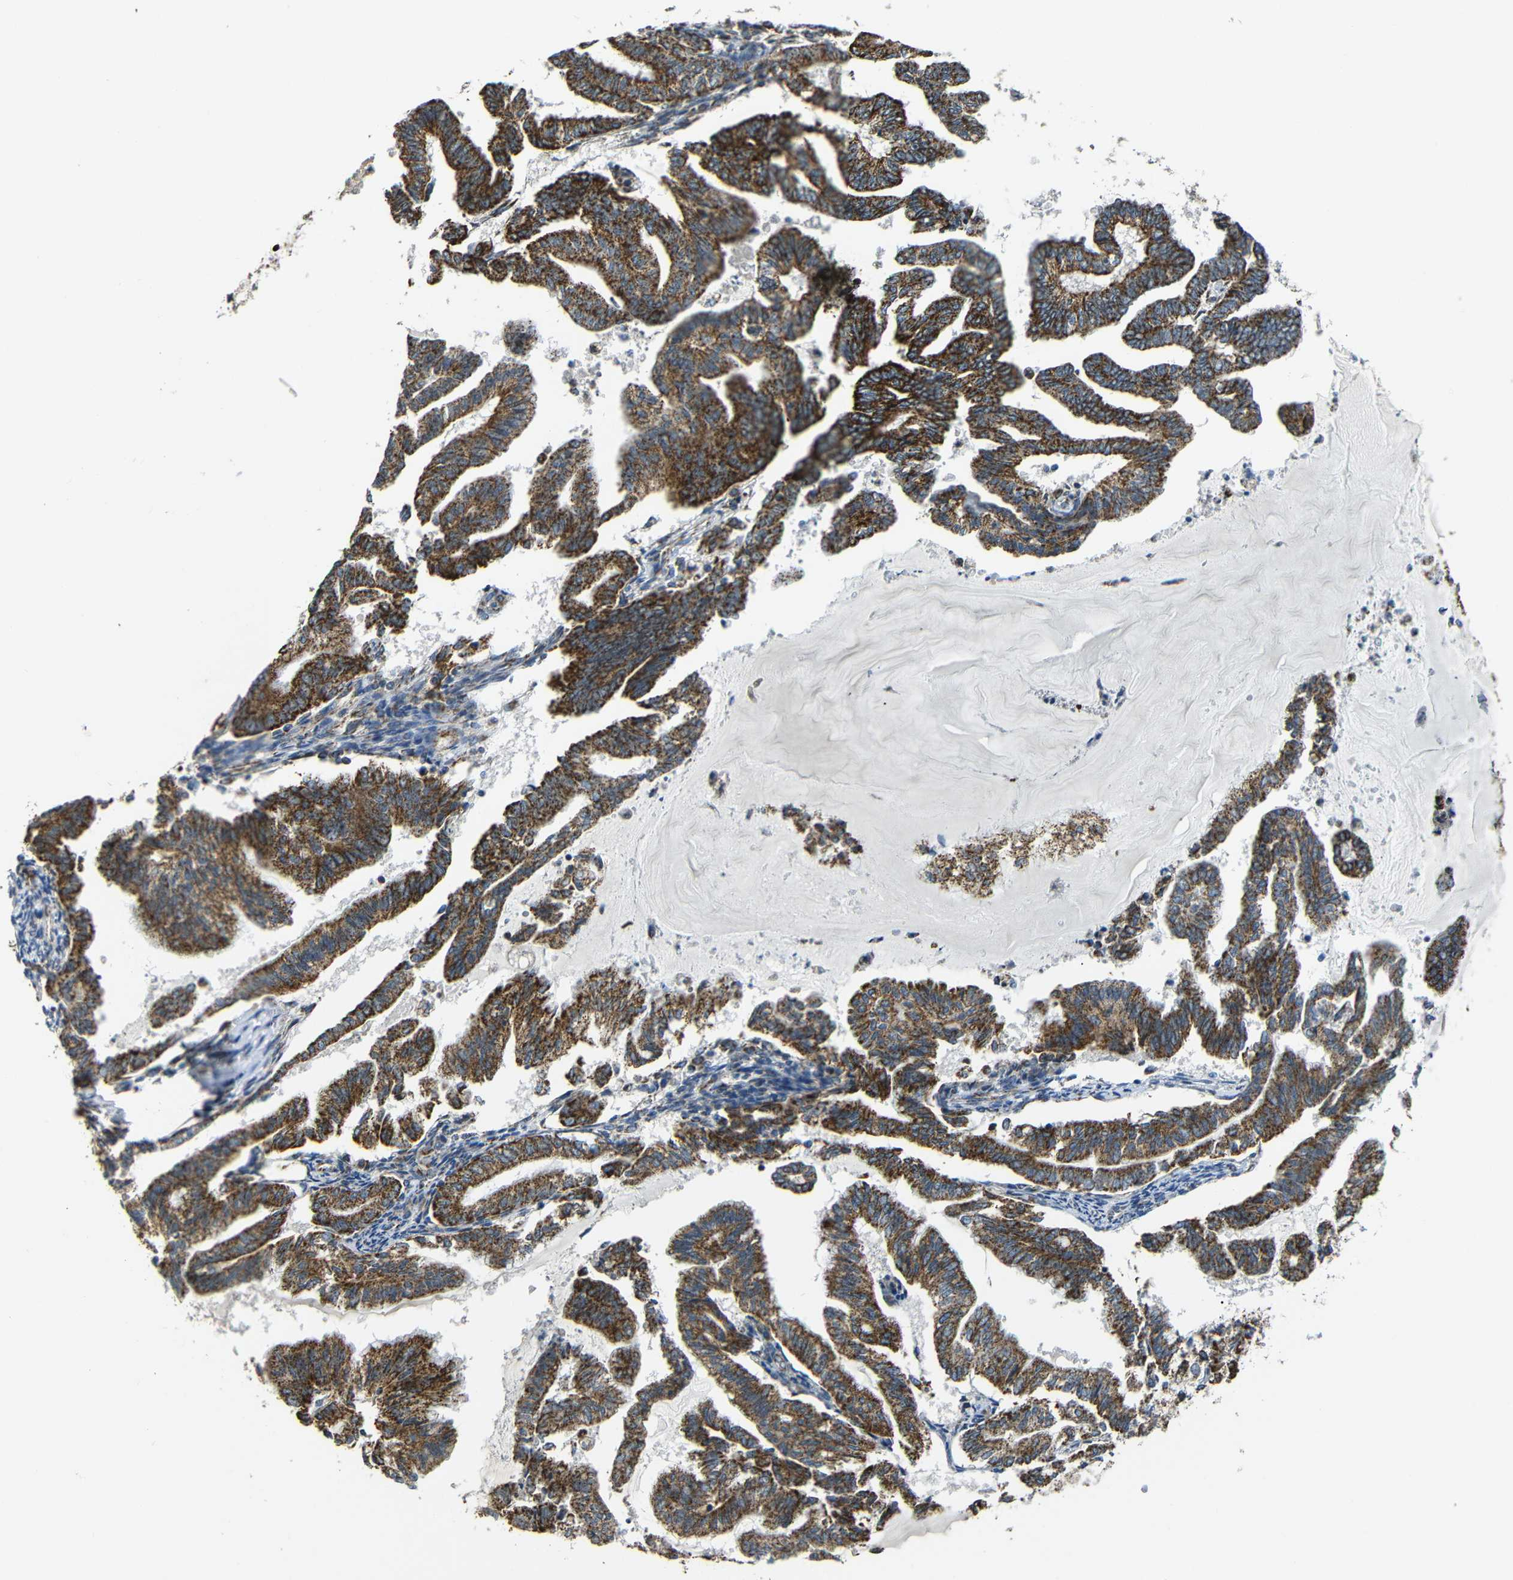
{"staining": {"intensity": "strong", "quantity": ">75%", "location": "cytoplasmic/membranous"}, "tissue": "endometrial cancer", "cell_type": "Tumor cells", "image_type": "cancer", "snomed": [{"axis": "morphology", "description": "Adenocarcinoma, NOS"}, {"axis": "topography", "description": "Endometrium"}], "caption": "Tumor cells exhibit high levels of strong cytoplasmic/membranous positivity in approximately >75% of cells in adenocarcinoma (endometrial).", "gene": "NR3C2", "patient": {"sex": "female", "age": 79}}